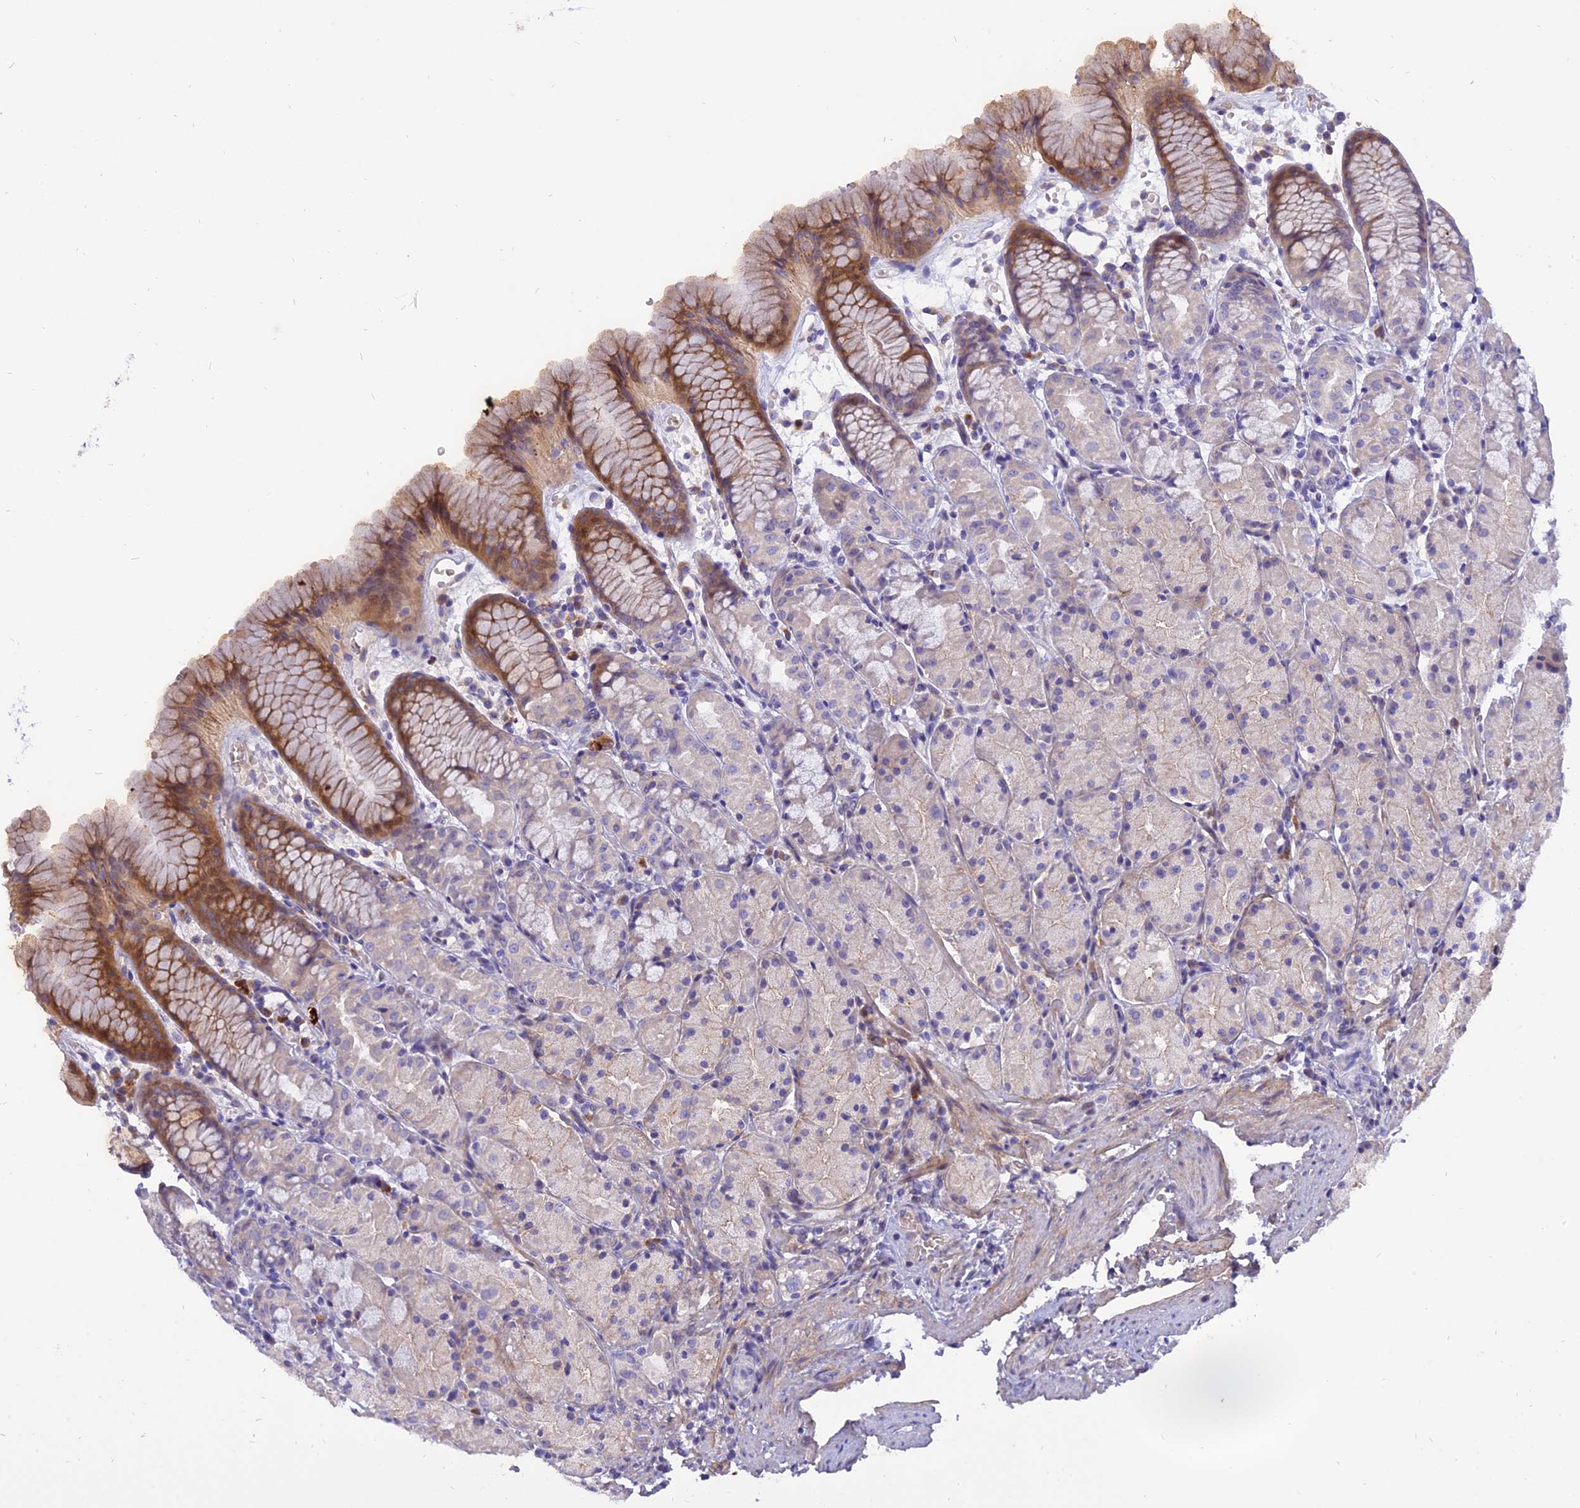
{"staining": {"intensity": "moderate", "quantity": "<25%", "location": "cytoplasmic/membranous"}, "tissue": "stomach", "cell_type": "Glandular cells", "image_type": "normal", "snomed": [{"axis": "morphology", "description": "Normal tissue, NOS"}, {"axis": "topography", "description": "Stomach, upper"}], "caption": "Immunohistochemical staining of normal stomach reveals moderate cytoplasmic/membranous protein positivity in approximately <25% of glandular cells. (brown staining indicates protein expression, while blue staining denotes nuclei).", "gene": "MBD3L1", "patient": {"sex": "male", "age": 47}}